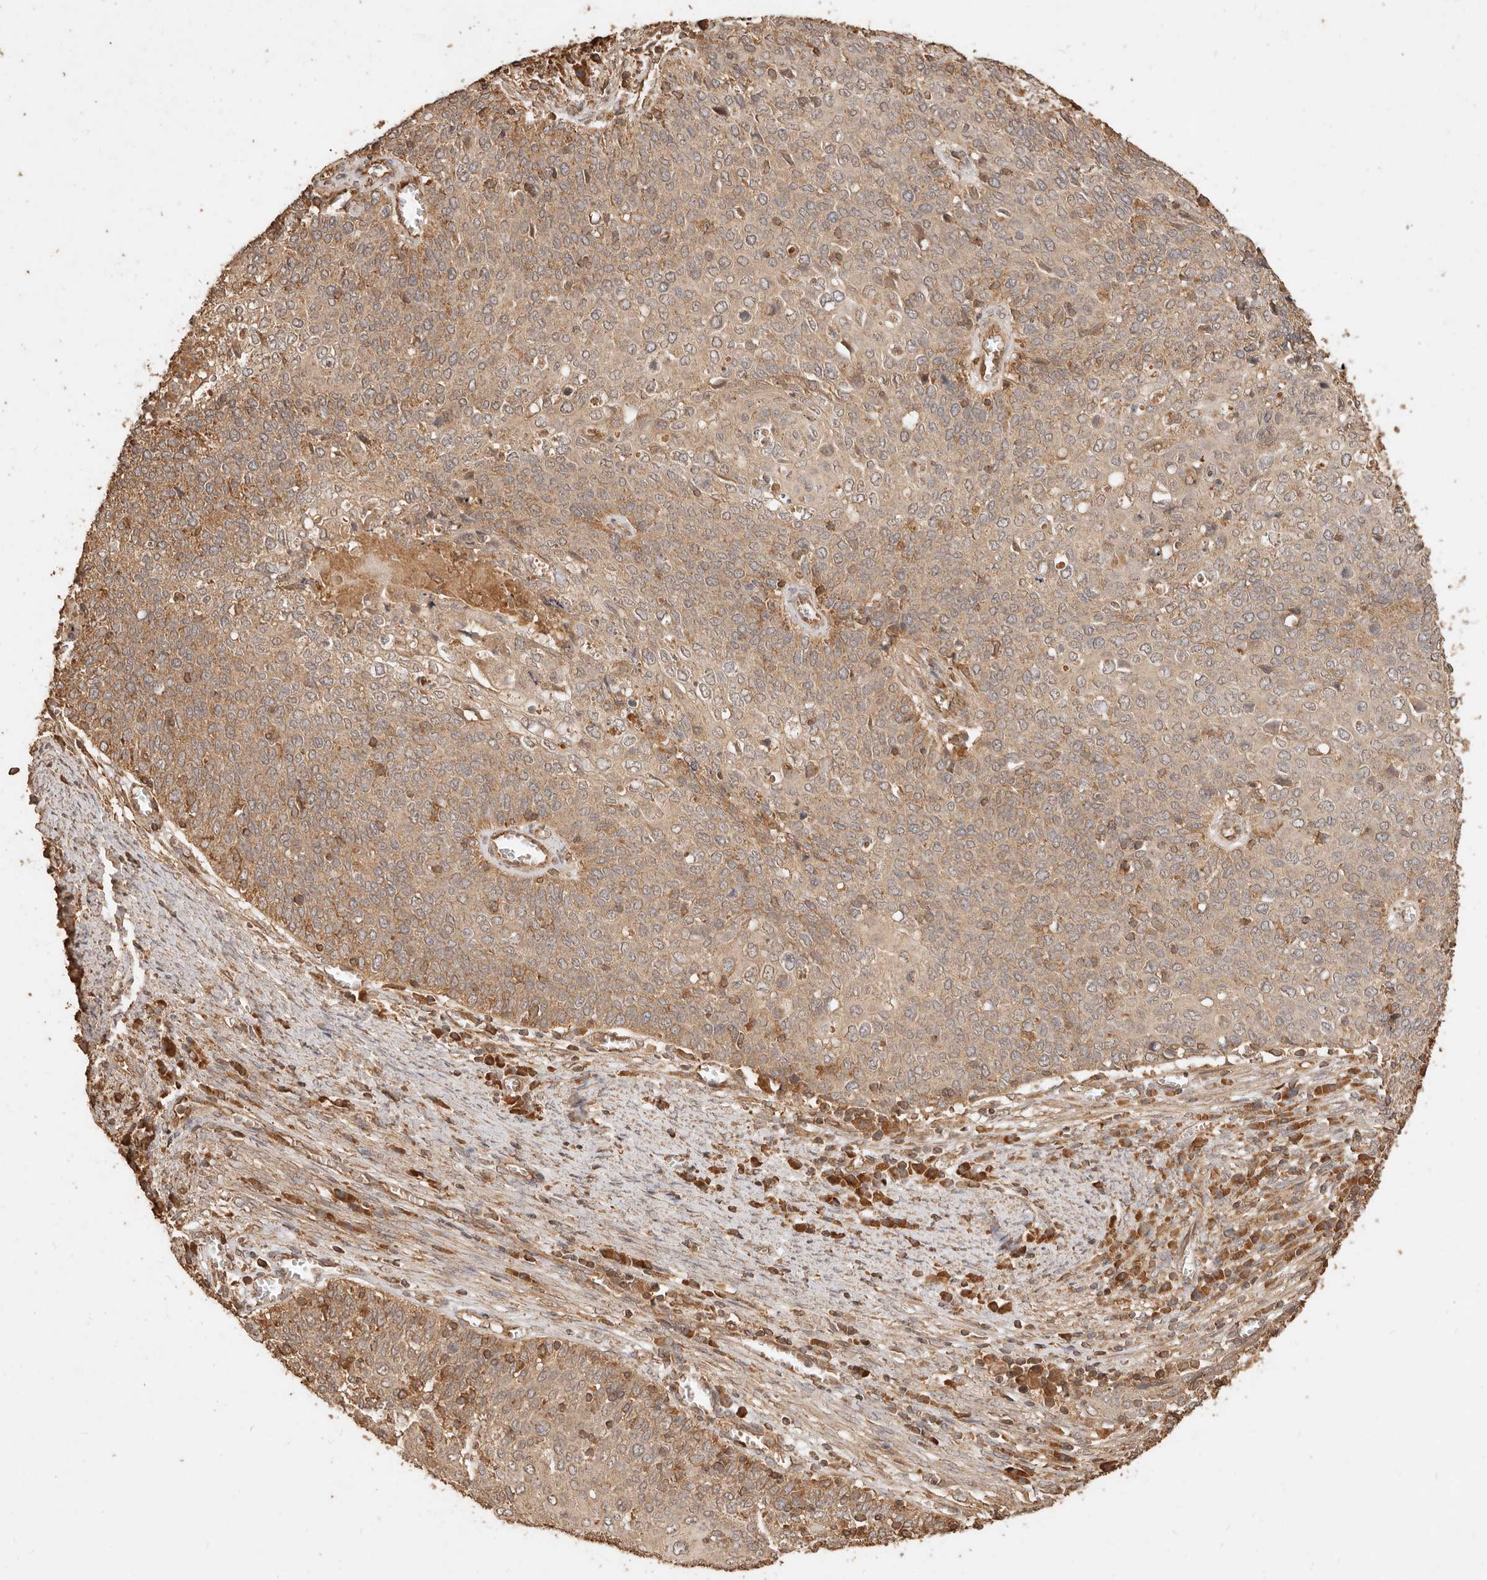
{"staining": {"intensity": "weak", "quantity": ">75%", "location": "cytoplasmic/membranous"}, "tissue": "cervical cancer", "cell_type": "Tumor cells", "image_type": "cancer", "snomed": [{"axis": "morphology", "description": "Squamous cell carcinoma, NOS"}, {"axis": "topography", "description": "Cervix"}], "caption": "A low amount of weak cytoplasmic/membranous expression is seen in about >75% of tumor cells in cervical cancer (squamous cell carcinoma) tissue.", "gene": "FAM180B", "patient": {"sex": "female", "age": 39}}